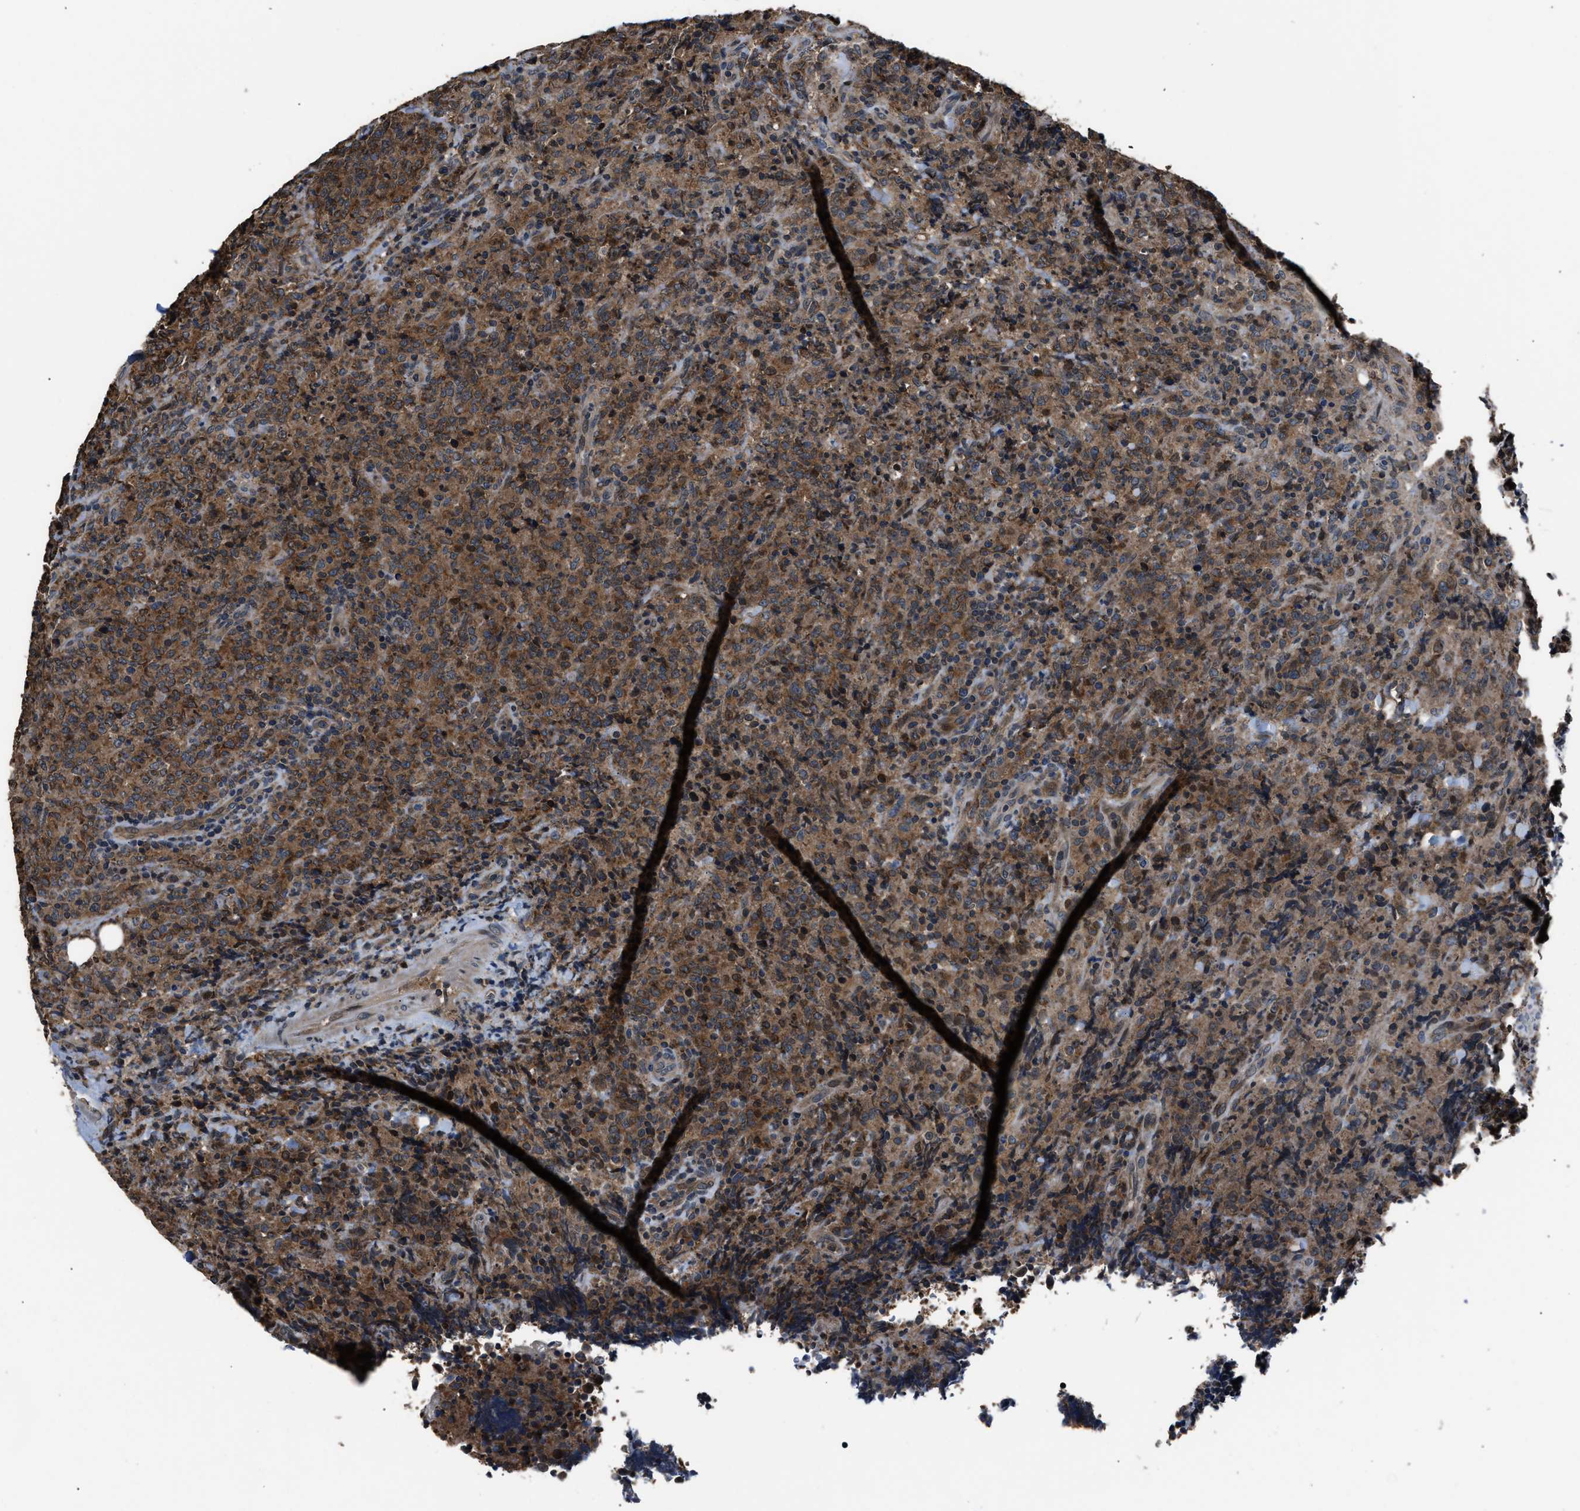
{"staining": {"intensity": "moderate", "quantity": ">75%", "location": "cytoplasmic/membranous"}, "tissue": "lymphoma", "cell_type": "Tumor cells", "image_type": "cancer", "snomed": [{"axis": "morphology", "description": "Malignant lymphoma, non-Hodgkin's type, High grade"}, {"axis": "topography", "description": "Tonsil"}], "caption": "Lymphoma tissue demonstrates moderate cytoplasmic/membranous staining in approximately >75% of tumor cells, visualized by immunohistochemistry.", "gene": "TNRC18", "patient": {"sex": "female", "age": 36}}